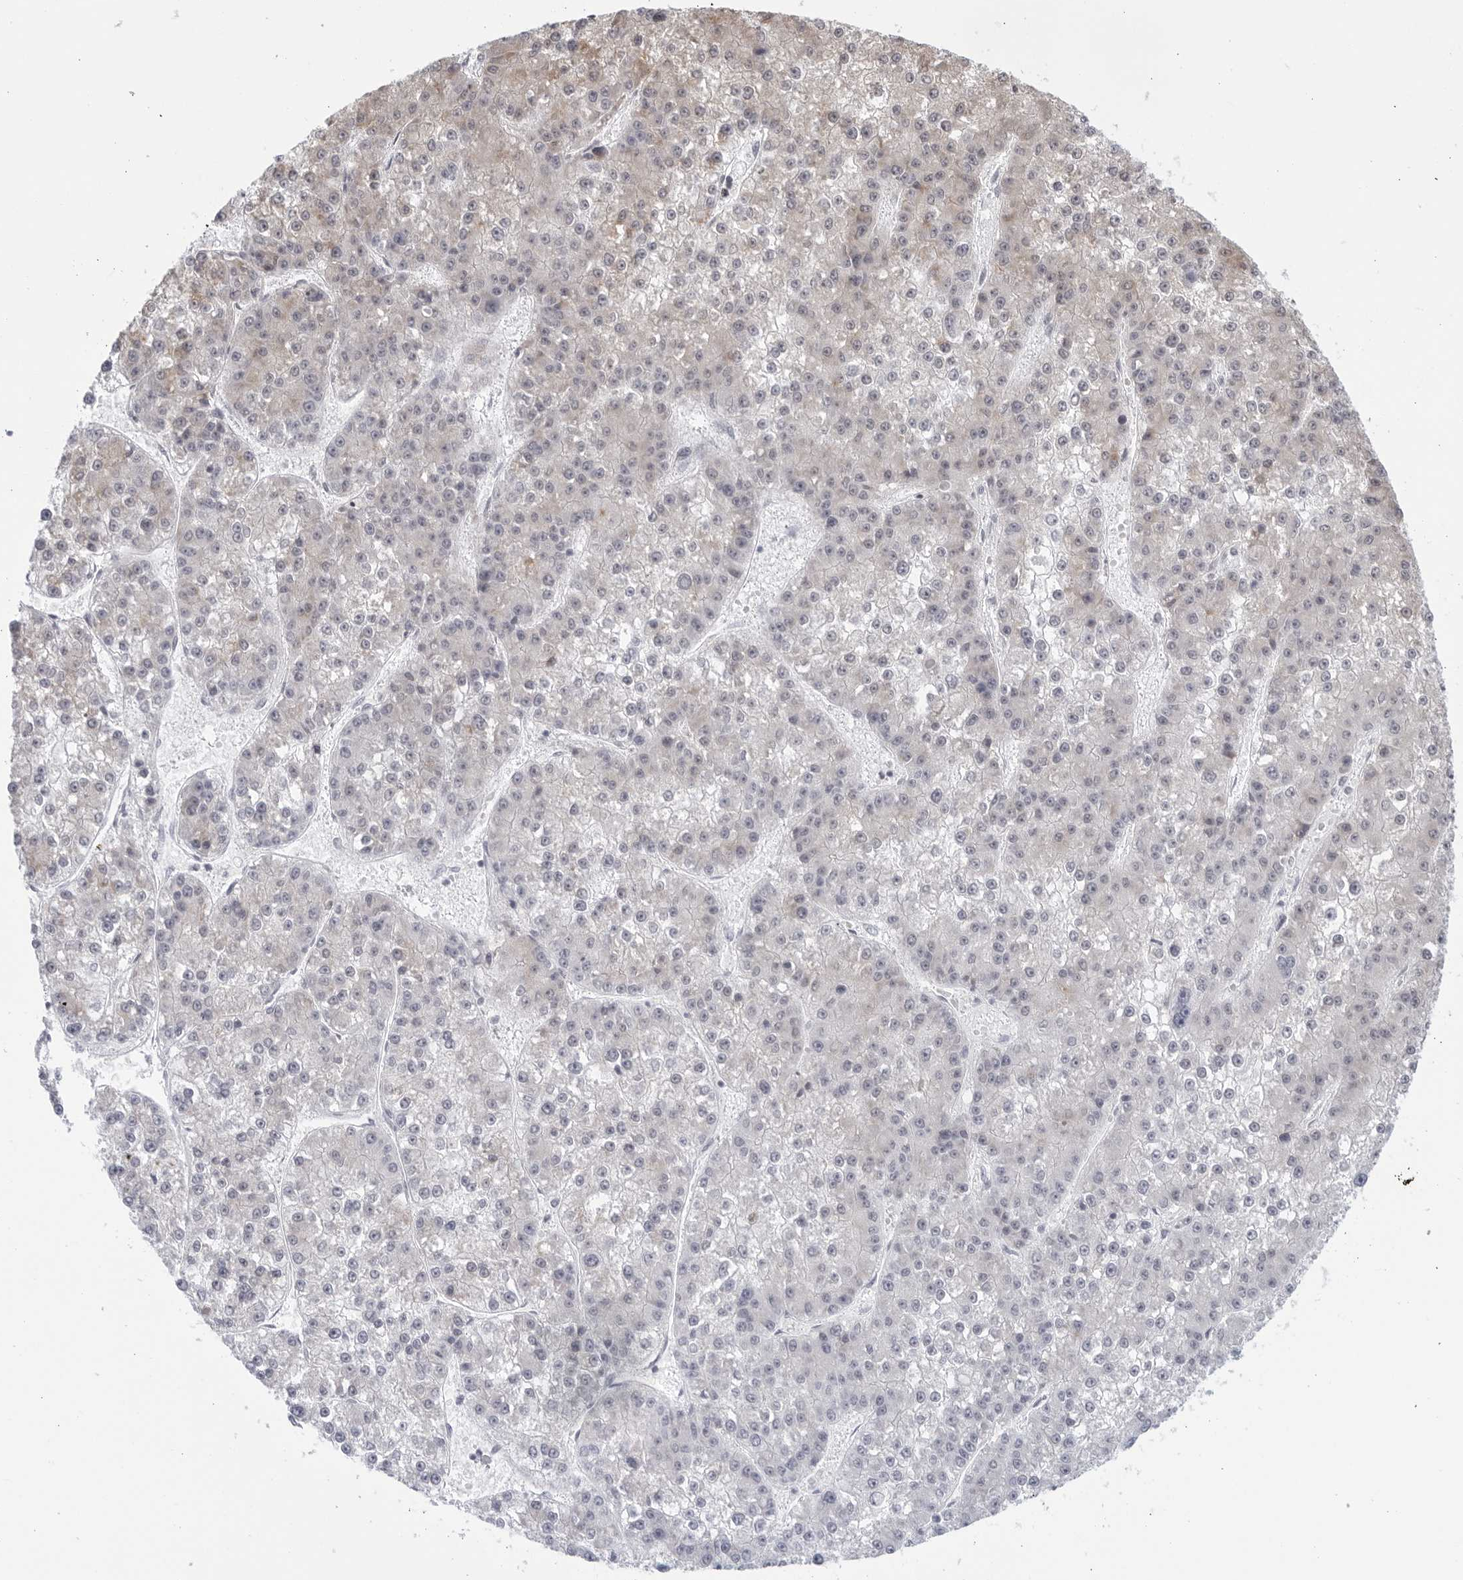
{"staining": {"intensity": "weak", "quantity": "<25%", "location": "cytoplasmic/membranous"}, "tissue": "liver cancer", "cell_type": "Tumor cells", "image_type": "cancer", "snomed": [{"axis": "morphology", "description": "Carcinoma, Hepatocellular, NOS"}, {"axis": "topography", "description": "Liver"}], "caption": "An image of human liver hepatocellular carcinoma is negative for staining in tumor cells. The staining is performed using DAB (3,3'-diaminobenzidine) brown chromogen with nuclei counter-stained in using hematoxylin.", "gene": "WDTC1", "patient": {"sex": "female", "age": 73}}